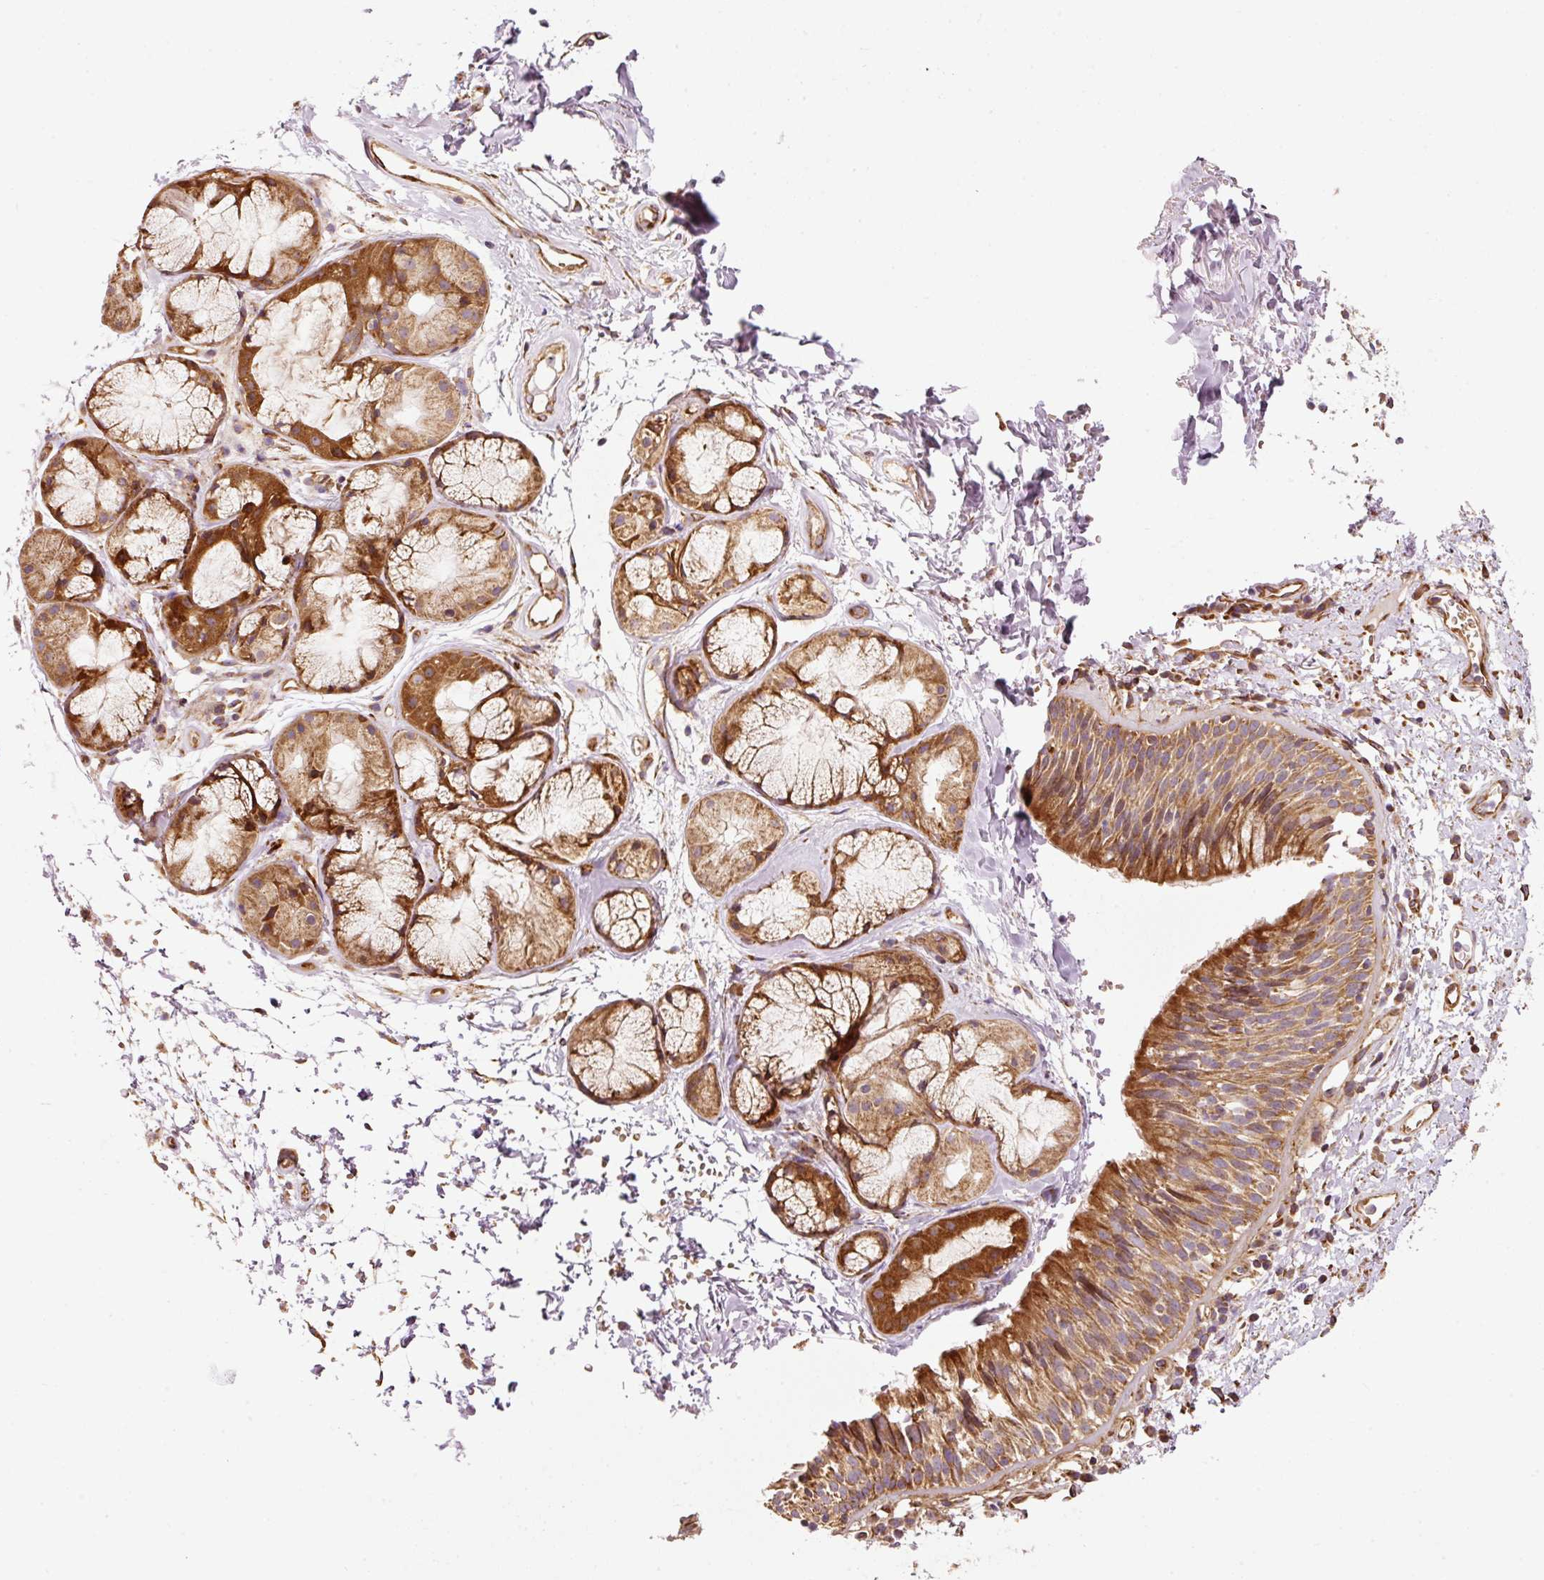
{"staining": {"intensity": "strong", "quantity": ">75%", "location": "cytoplasmic/membranous"}, "tissue": "nasopharynx", "cell_type": "Respiratory epithelial cells", "image_type": "normal", "snomed": [{"axis": "morphology", "description": "Normal tissue, NOS"}, {"axis": "topography", "description": "Cartilage tissue"}, {"axis": "topography", "description": "Nasopharynx"}, {"axis": "topography", "description": "Thyroid gland"}], "caption": "Approximately >75% of respiratory epithelial cells in benign nasopharynx display strong cytoplasmic/membranous protein staining as visualized by brown immunohistochemical staining.", "gene": "ISCU", "patient": {"sex": "male", "age": 63}}